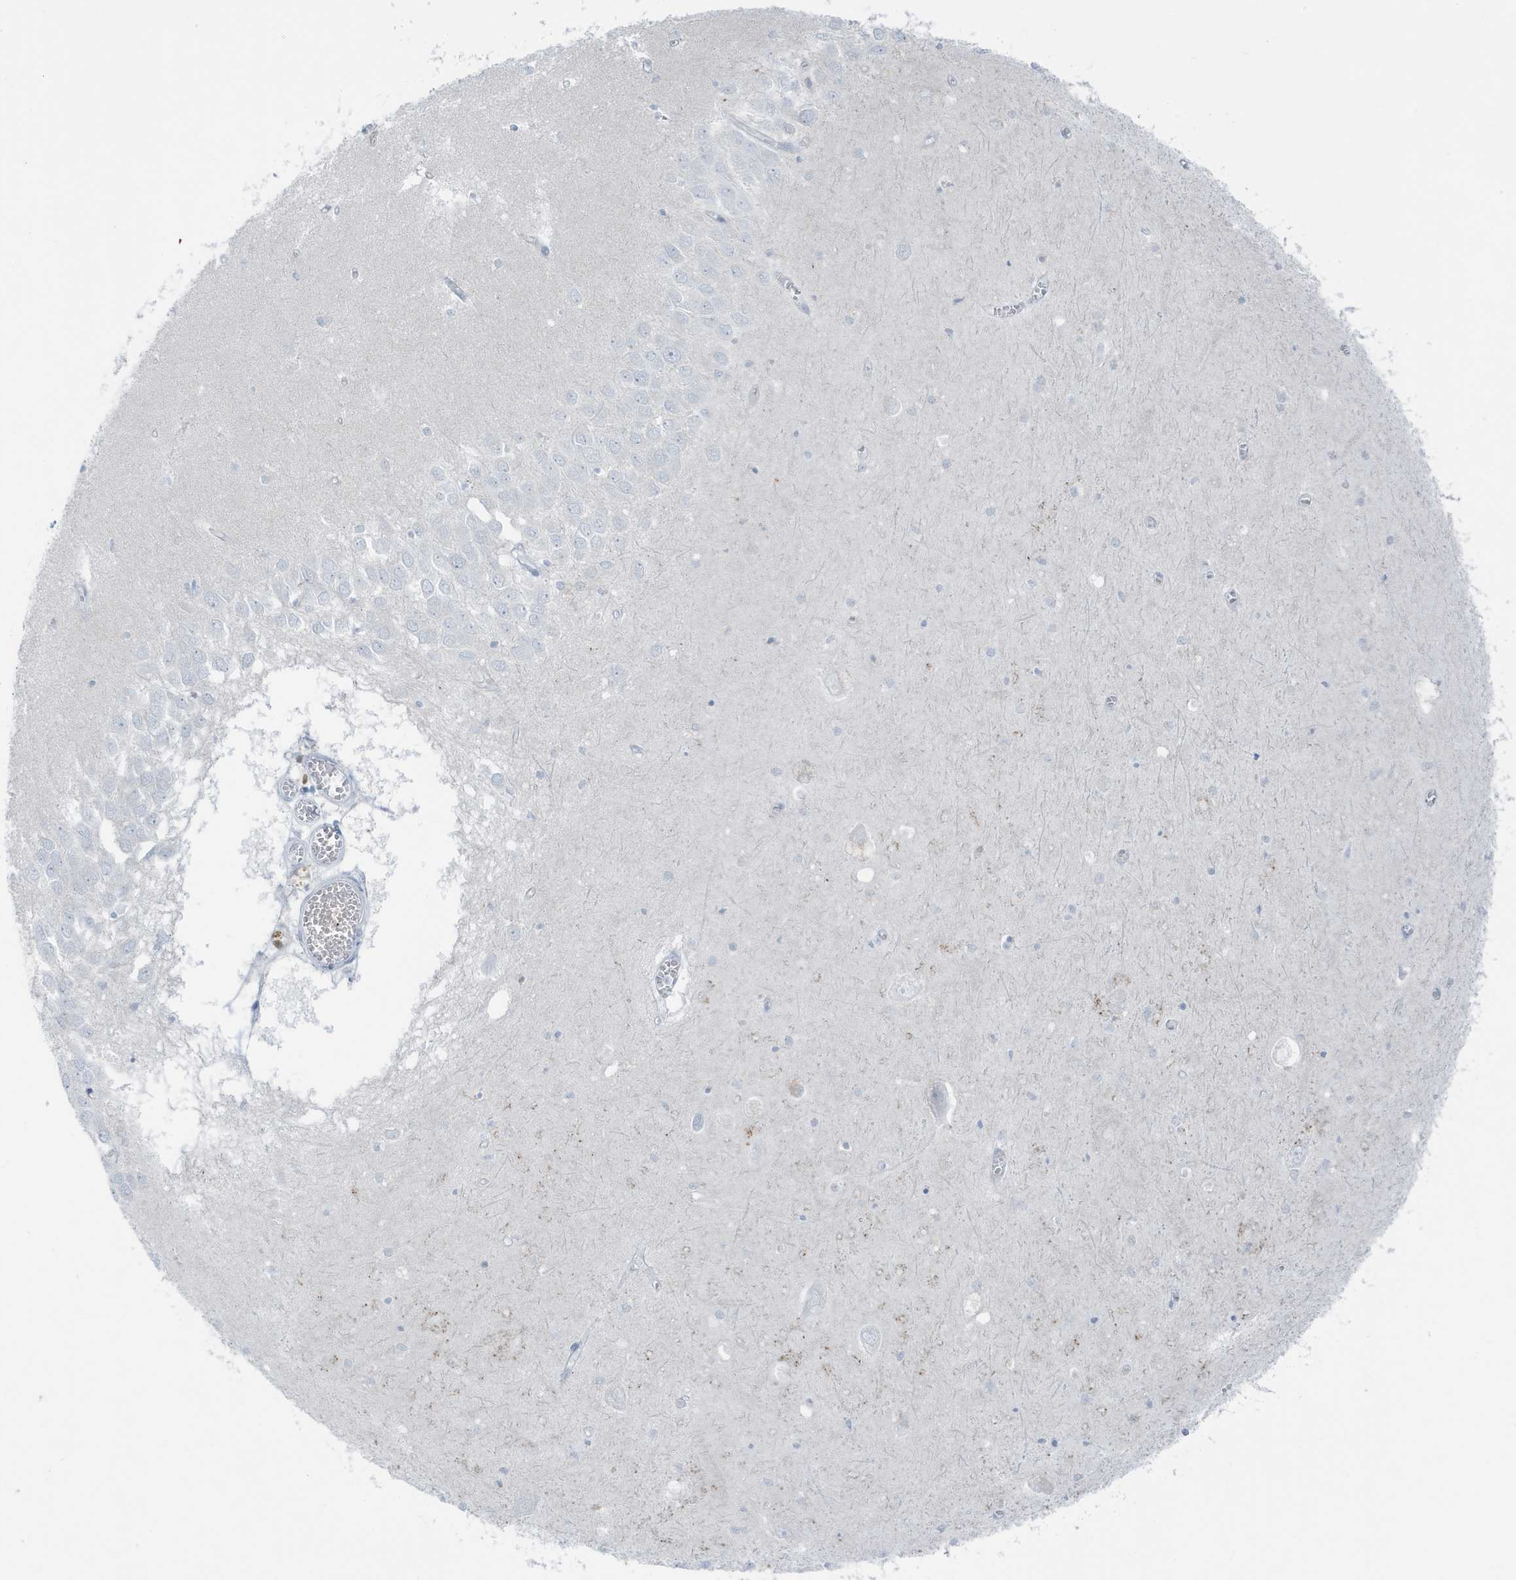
{"staining": {"intensity": "negative", "quantity": "none", "location": "none"}, "tissue": "hippocampus", "cell_type": "Glial cells", "image_type": "normal", "snomed": [{"axis": "morphology", "description": "Normal tissue, NOS"}, {"axis": "topography", "description": "Hippocampus"}], "caption": "High magnification brightfield microscopy of unremarkable hippocampus stained with DAB (3,3'-diaminobenzidine) (brown) and counterstained with hematoxylin (blue): glial cells show no significant expression. (Stains: DAB (3,3'-diaminobenzidine) immunohistochemistry with hematoxylin counter stain, Microscopy: brightfield microscopy at high magnification).", "gene": "ZFP64", "patient": {"sex": "male", "age": 70}}